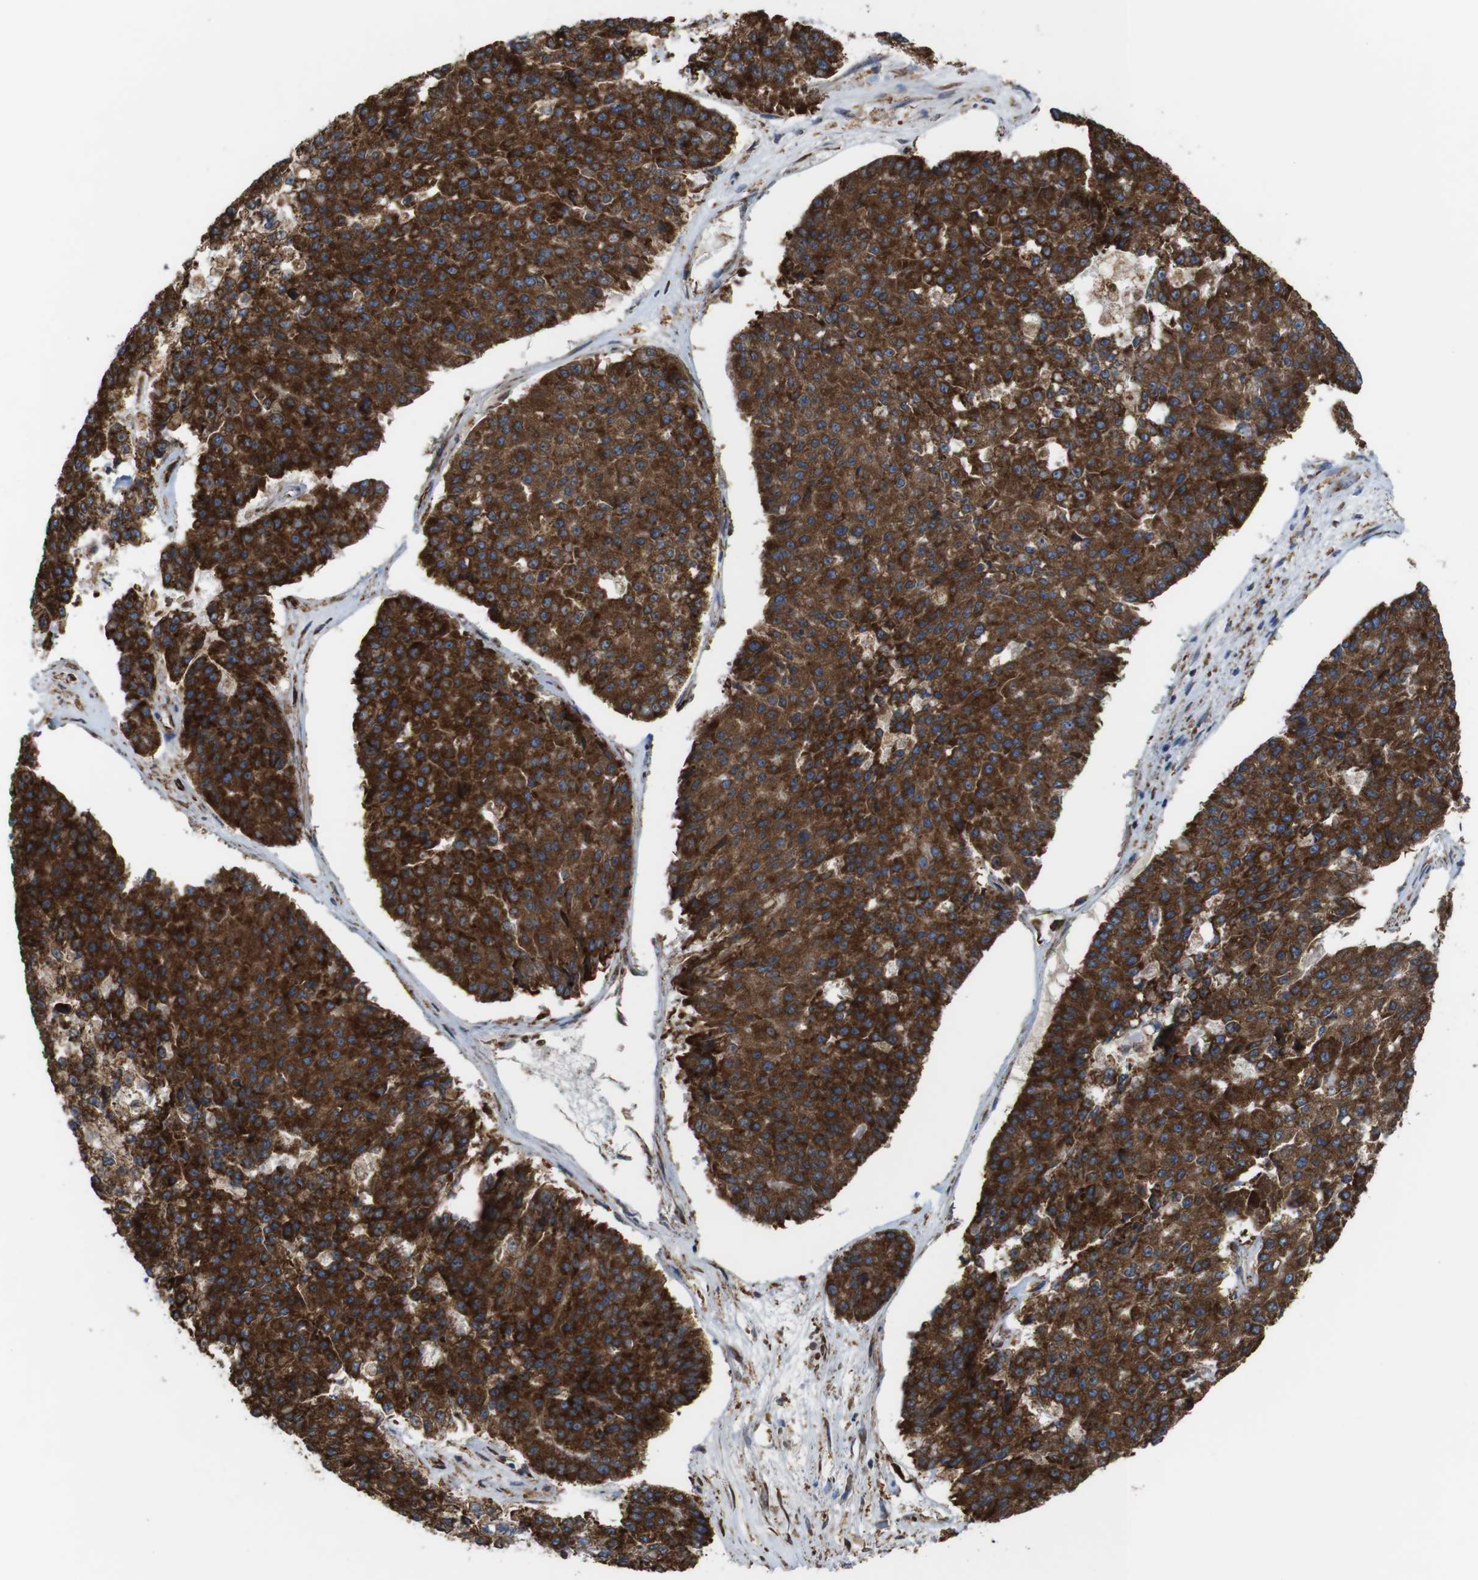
{"staining": {"intensity": "strong", "quantity": ">75%", "location": "cytoplasmic/membranous"}, "tissue": "pancreatic cancer", "cell_type": "Tumor cells", "image_type": "cancer", "snomed": [{"axis": "morphology", "description": "Adenocarcinoma, NOS"}, {"axis": "topography", "description": "Pancreas"}], "caption": "A histopathology image of pancreatic cancer (adenocarcinoma) stained for a protein exhibits strong cytoplasmic/membranous brown staining in tumor cells.", "gene": "UGGT1", "patient": {"sex": "male", "age": 50}}